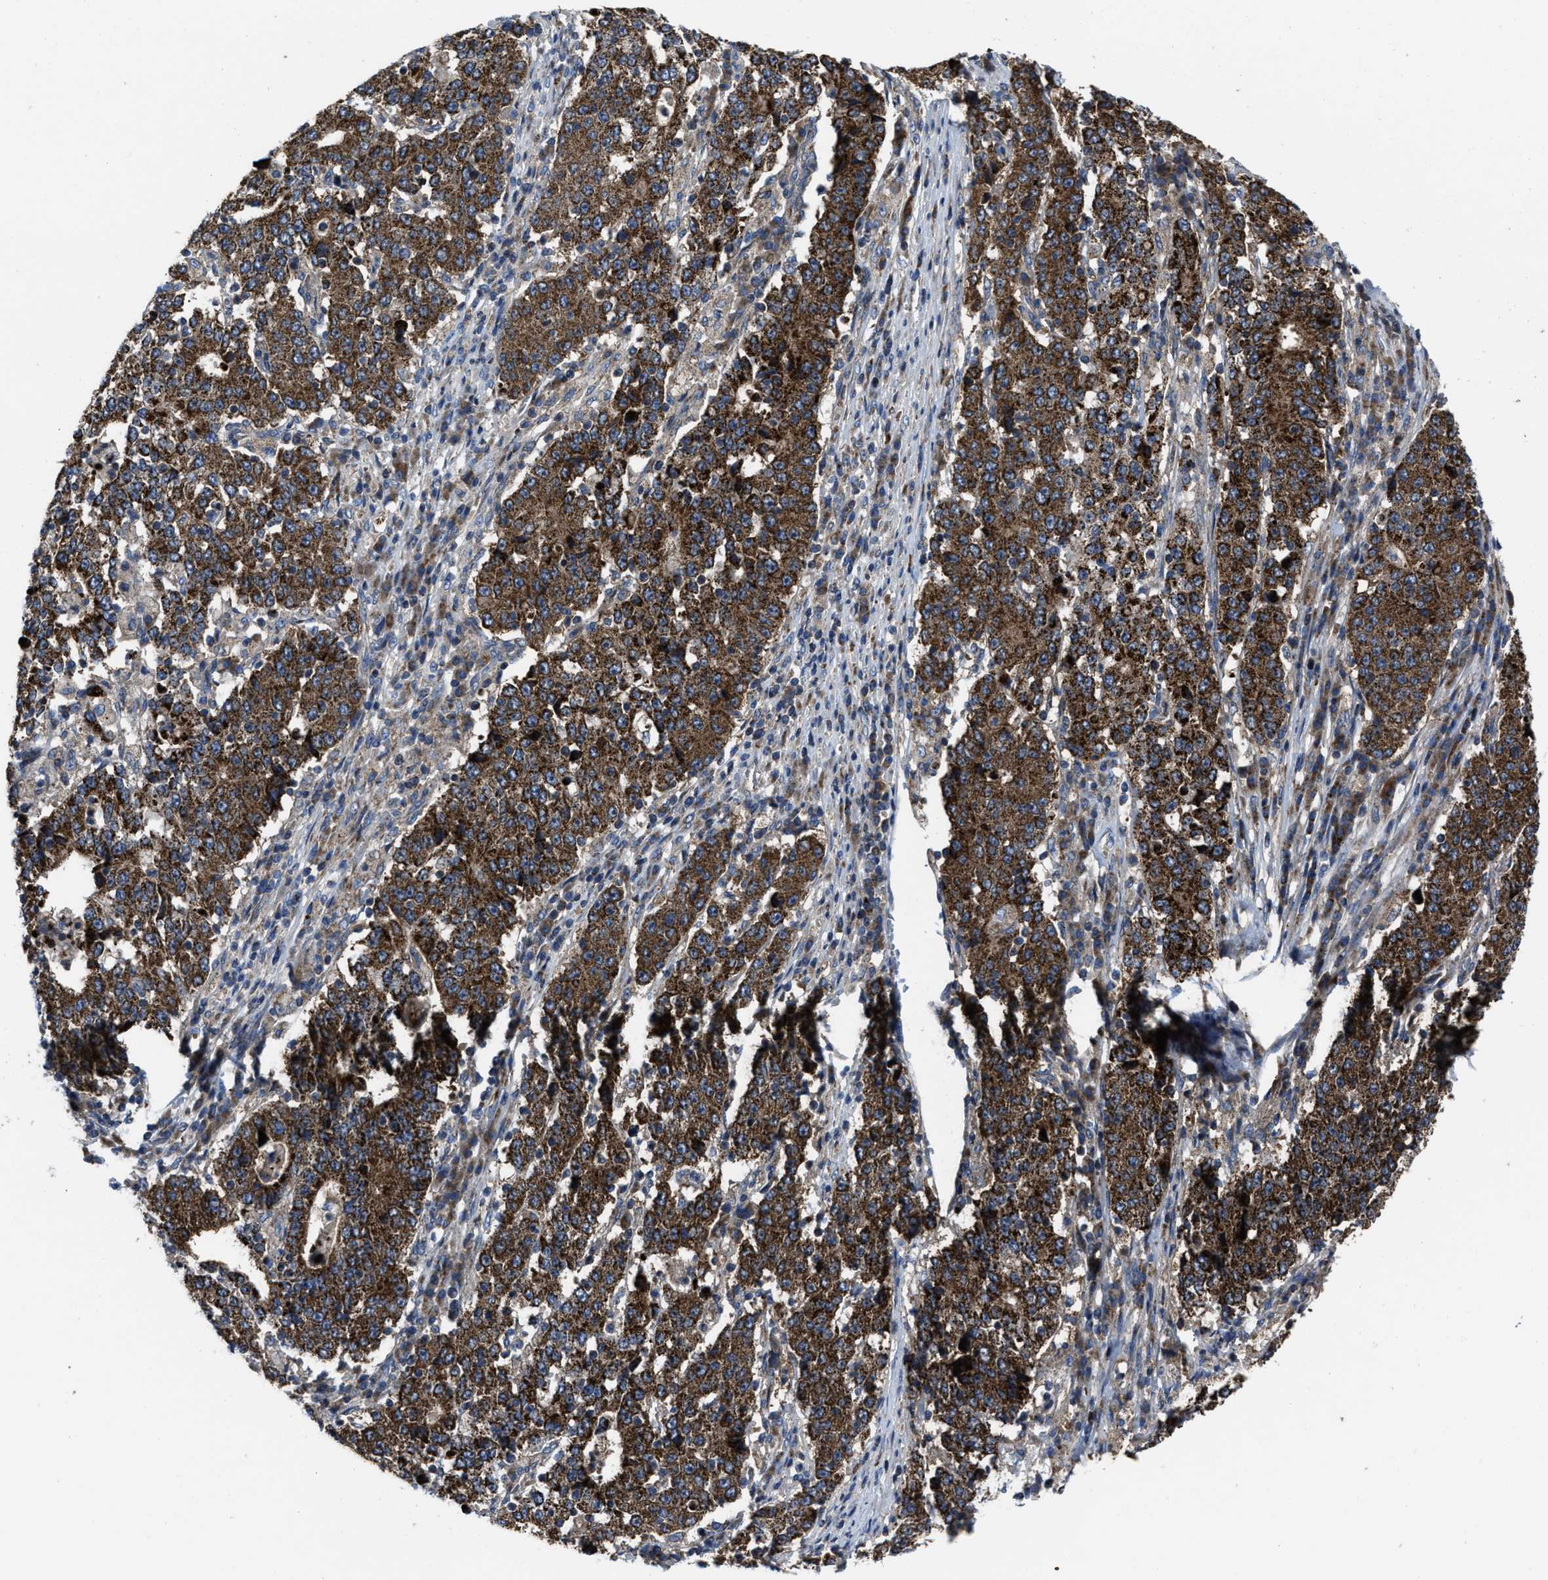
{"staining": {"intensity": "strong", "quantity": ">75%", "location": "cytoplasmic/membranous"}, "tissue": "stomach cancer", "cell_type": "Tumor cells", "image_type": "cancer", "snomed": [{"axis": "morphology", "description": "Adenocarcinoma, NOS"}, {"axis": "topography", "description": "Stomach"}], "caption": "A high-resolution micrograph shows immunohistochemistry (IHC) staining of stomach cancer, which exhibits strong cytoplasmic/membranous expression in about >75% of tumor cells.", "gene": "PASK", "patient": {"sex": "male", "age": 59}}